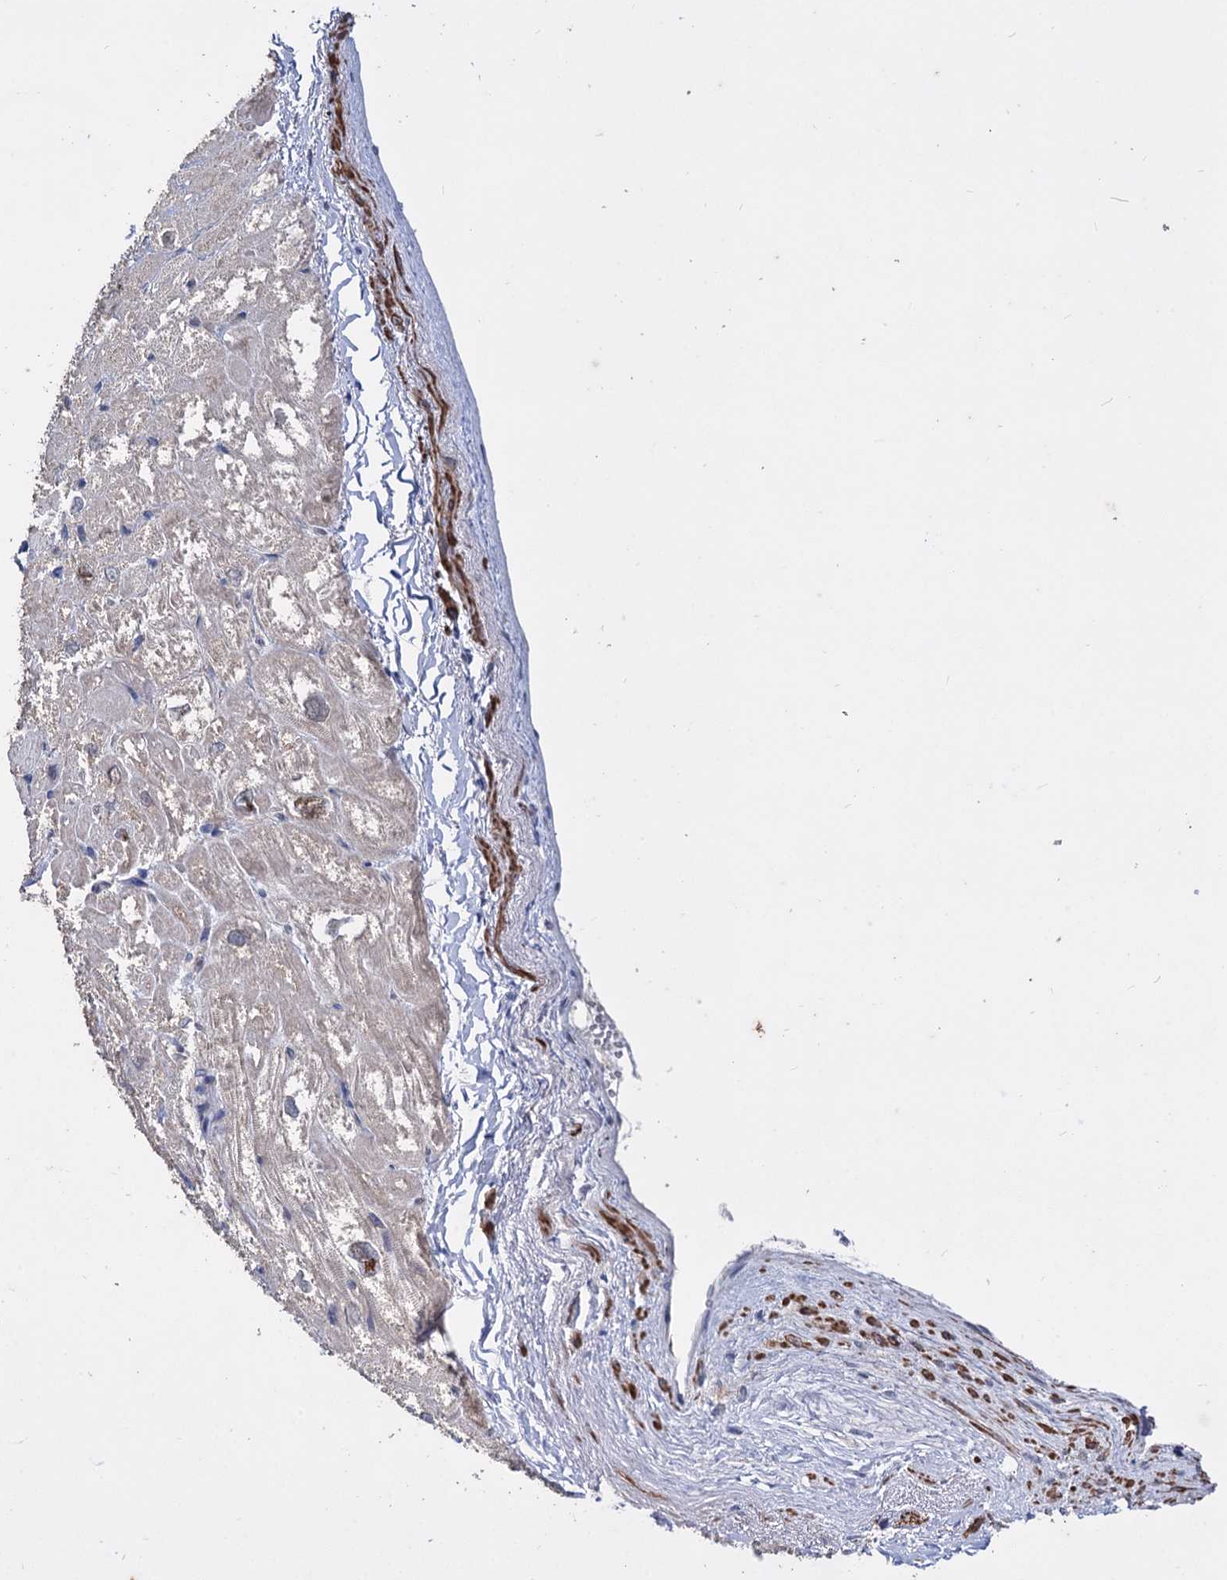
{"staining": {"intensity": "weak", "quantity": "25%-75%", "location": "cytoplasmic/membranous"}, "tissue": "heart muscle", "cell_type": "Cardiomyocytes", "image_type": "normal", "snomed": [{"axis": "morphology", "description": "Normal tissue, NOS"}, {"axis": "topography", "description": "Heart"}], "caption": "Heart muscle was stained to show a protein in brown. There is low levels of weak cytoplasmic/membranous positivity in about 25%-75% of cardiomyocytes. (brown staining indicates protein expression, while blue staining denotes nuclei).", "gene": "CLPB", "patient": {"sex": "male", "age": 50}}